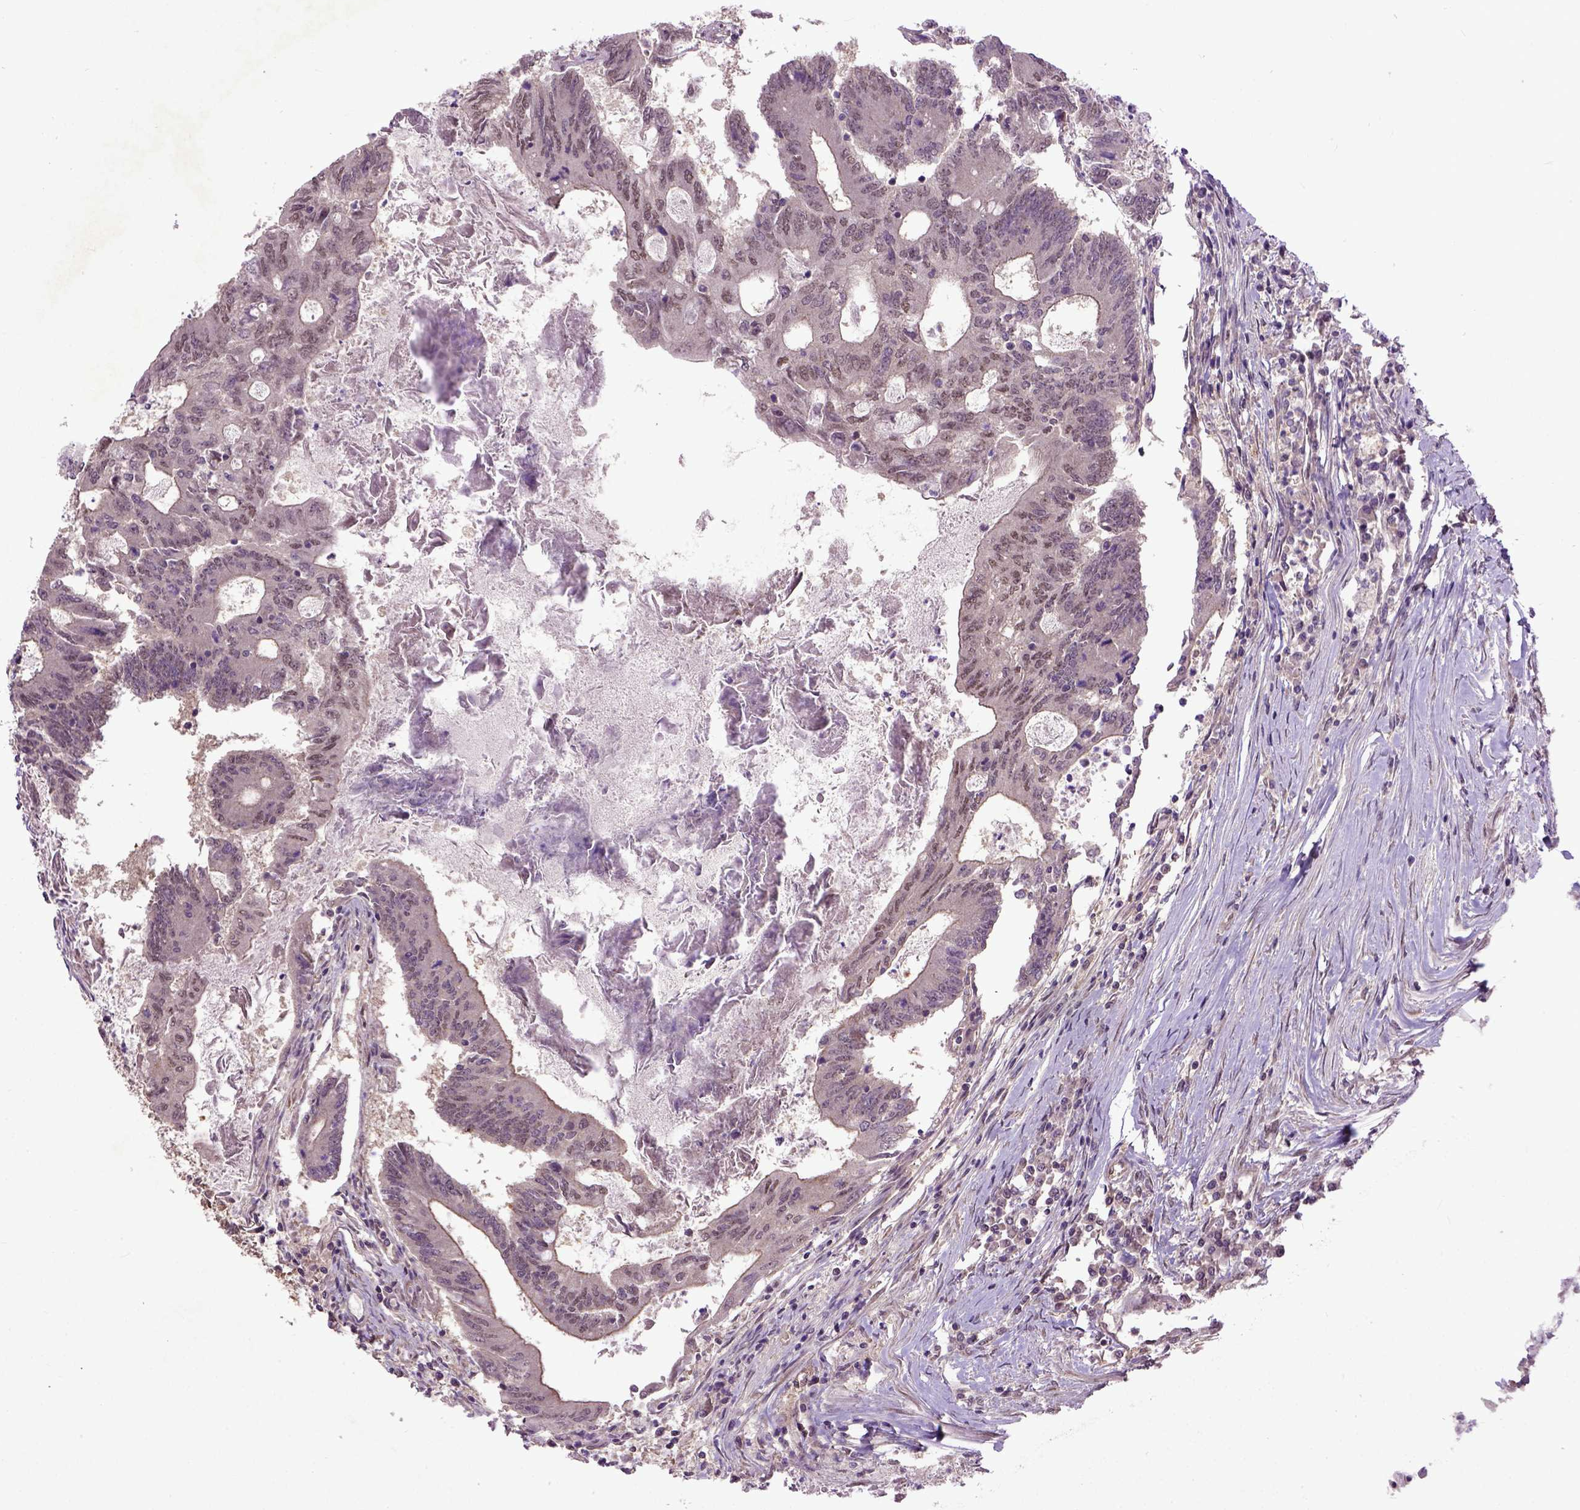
{"staining": {"intensity": "moderate", "quantity": "<25%", "location": "cytoplasmic/membranous,nuclear"}, "tissue": "colorectal cancer", "cell_type": "Tumor cells", "image_type": "cancer", "snomed": [{"axis": "morphology", "description": "Adenocarcinoma, NOS"}, {"axis": "topography", "description": "Colon"}], "caption": "Human colorectal adenocarcinoma stained with a brown dye exhibits moderate cytoplasmic/membranous and nuclear positive positivity in approximately <25% of tumor cells.", "gene": "UBA3", "patient": {"sex": "female", "age": 70}}